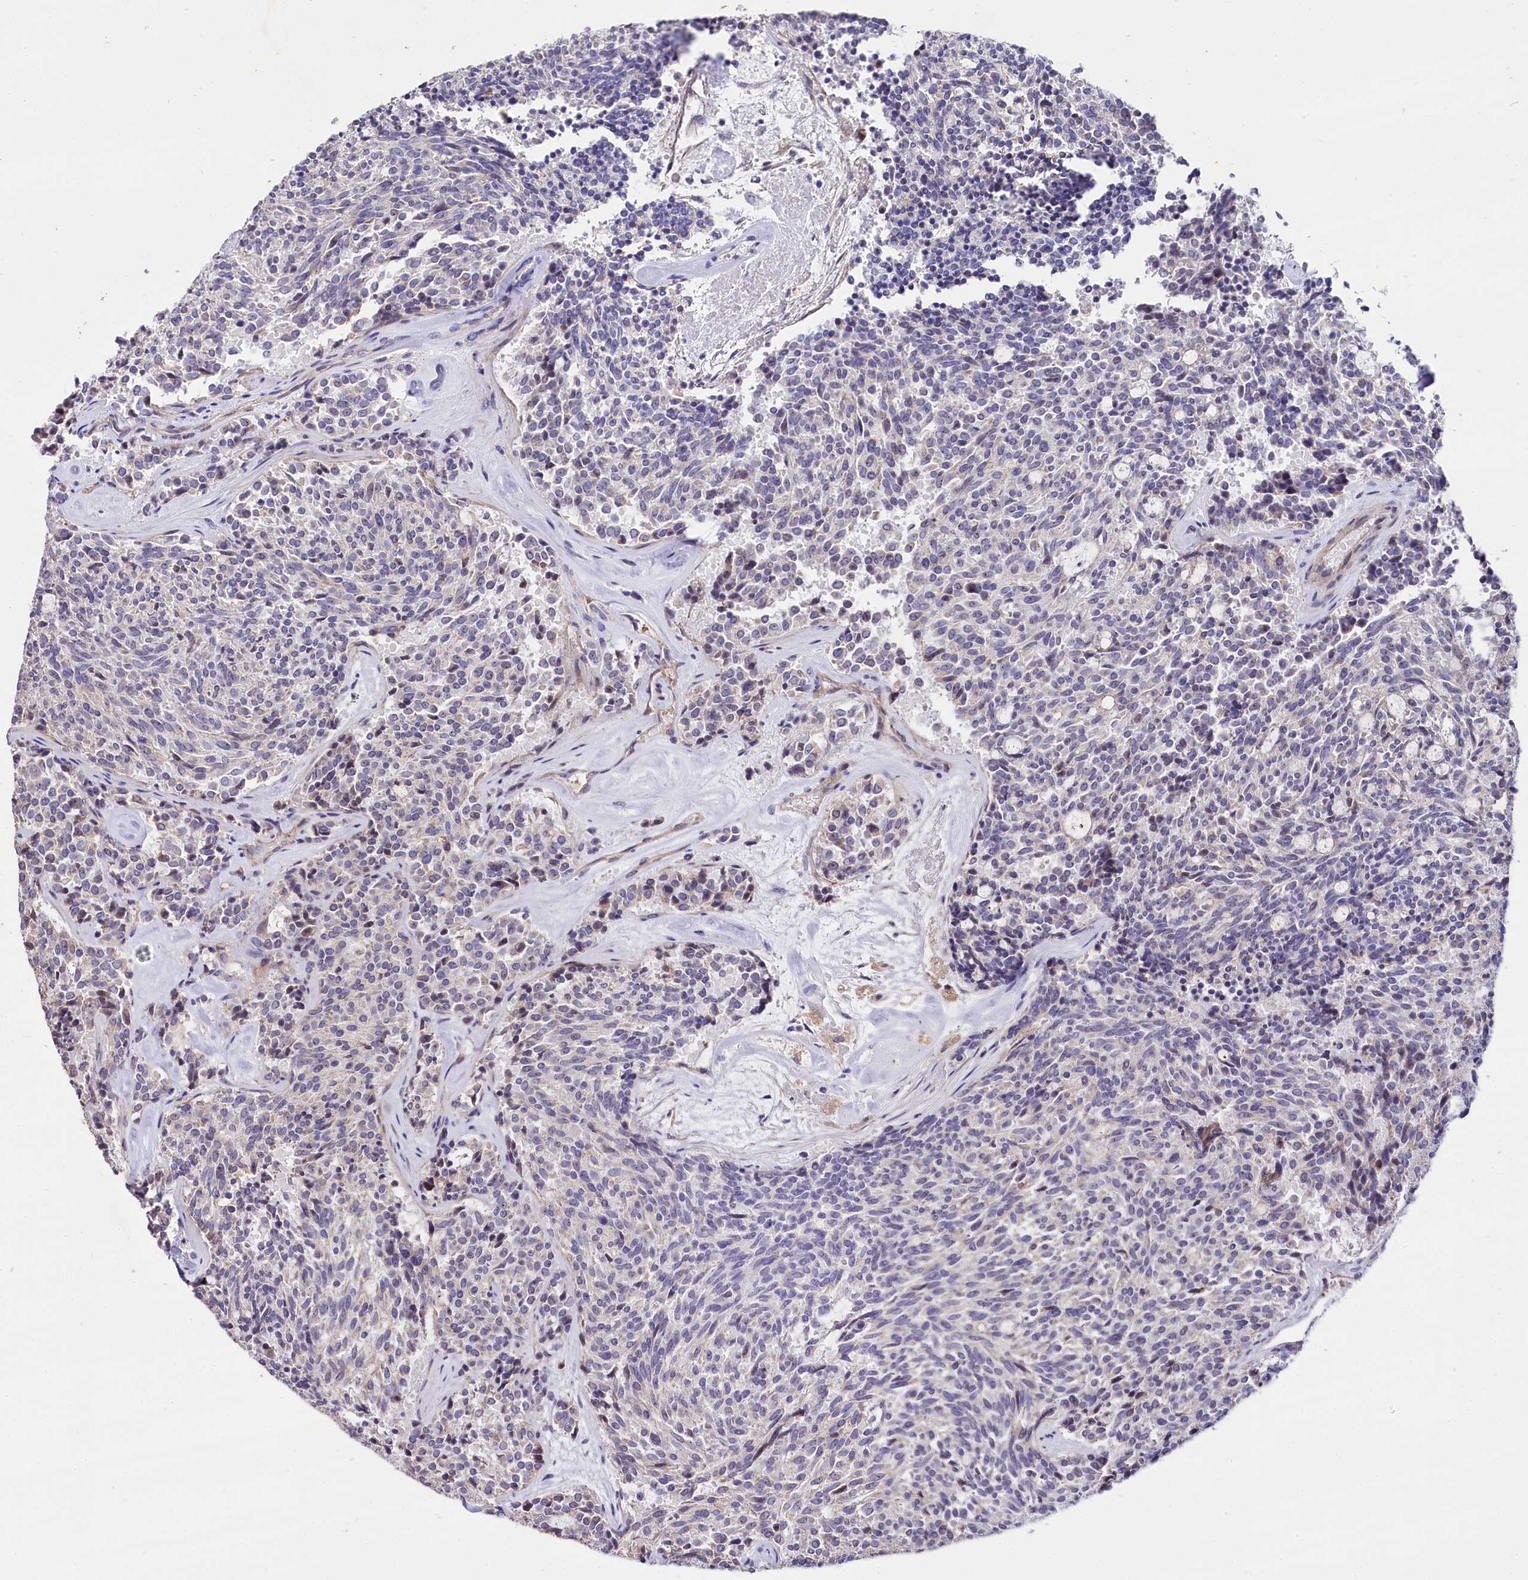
{"staining": {"intensity": "weak", "quantity": "<25%", "location": "nuclear"}, "tissue": "carcinoid", "cell_type": "Tumor cells", "image_type": "cancer", "snomed": [{"axis": "morphology", "description": "Carcinoid, malignant, NOS"}, {"axis": "topography", "description": "Pancreas"}], "caption": "Carcinoid was stained to show a protein in brown. There is no significant staining in tumor cells.", "gene": "RPUSD3", "patient": {"sex": "female", "age": 54}}